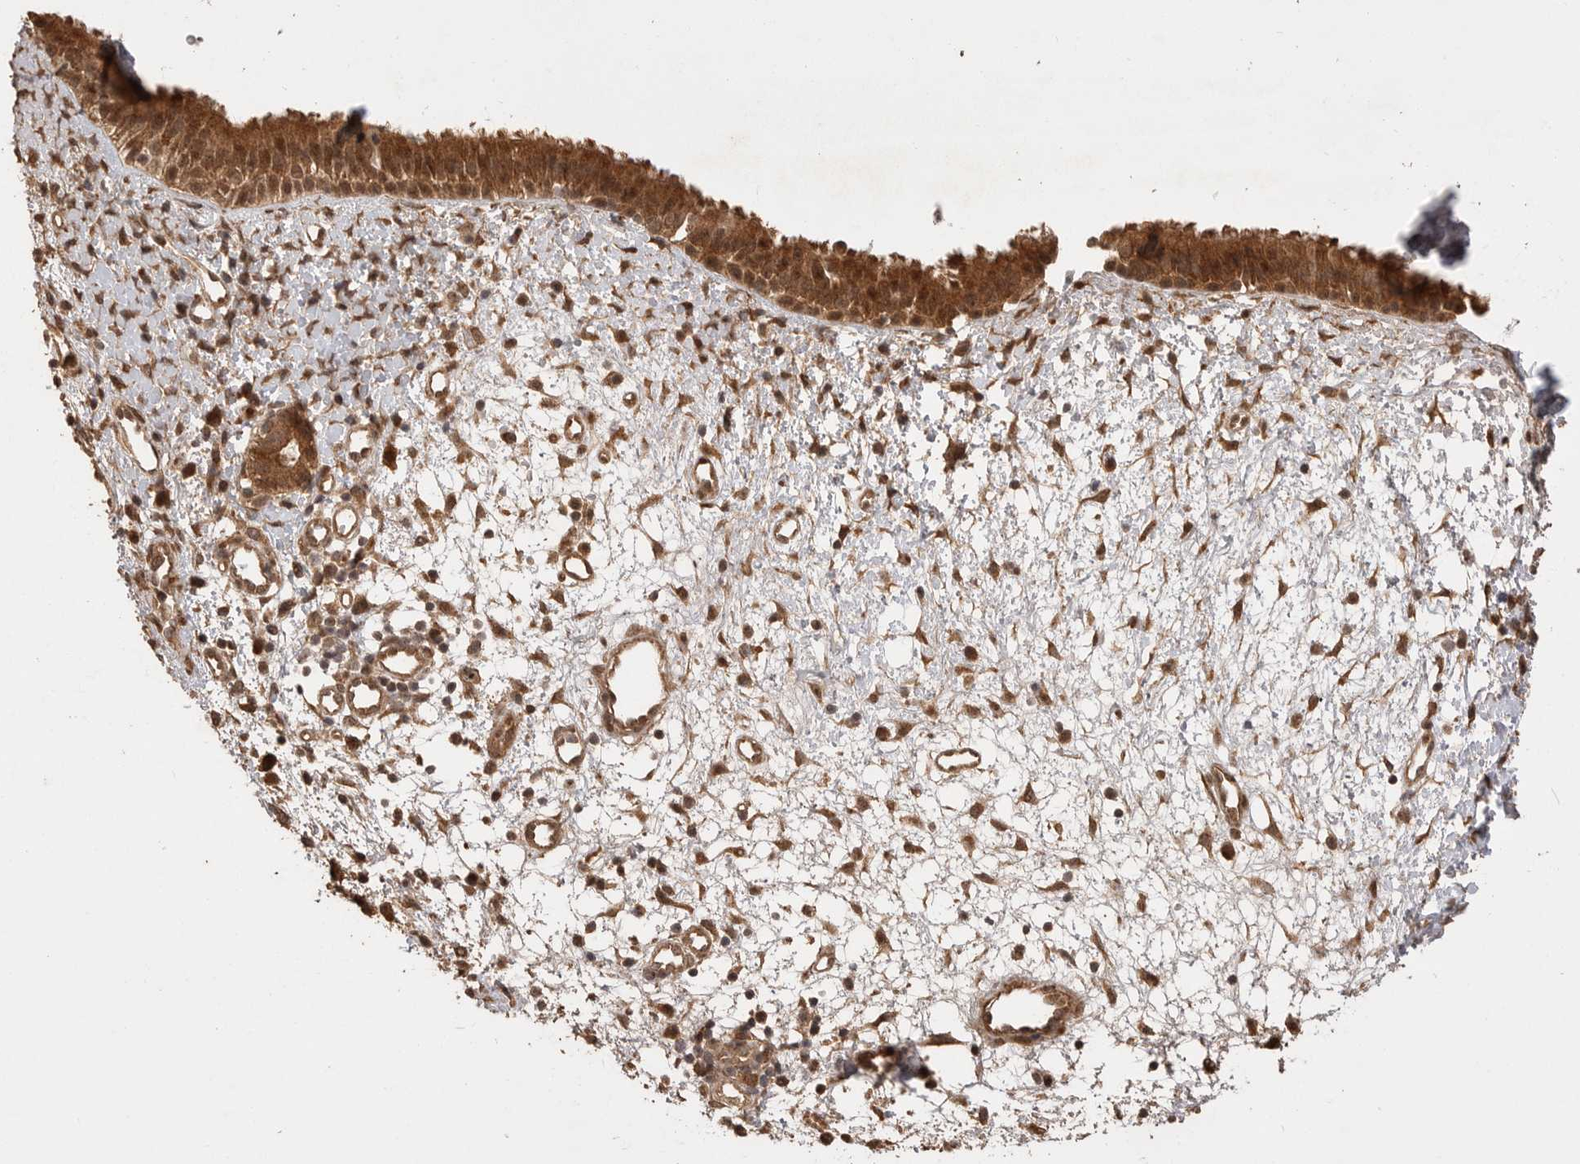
{"staining": {"intensity": "strong", "quantity": ">75%", "location": "cytoplasmic/membranous,nuclear"}, "tissue": "nasopharynx", "cell_type": "Respiratory epithelial cells", "image_type": "normal", "snomed": [{"axis": "morphology", "description": "Normal tissue, NOS"}, {"axis": "topography", "description": "Nasopharynx"}], "caption": "High-power microscopy captured an immunohistochemistry micrograph of unremarkable nasopharynx, revealing strong cytoplasmic/membranous,nuclear staining in about >75% of respiratory epithelial cells.", "gene": "BOC", "patient": {"sex": "male", "age": 22}}